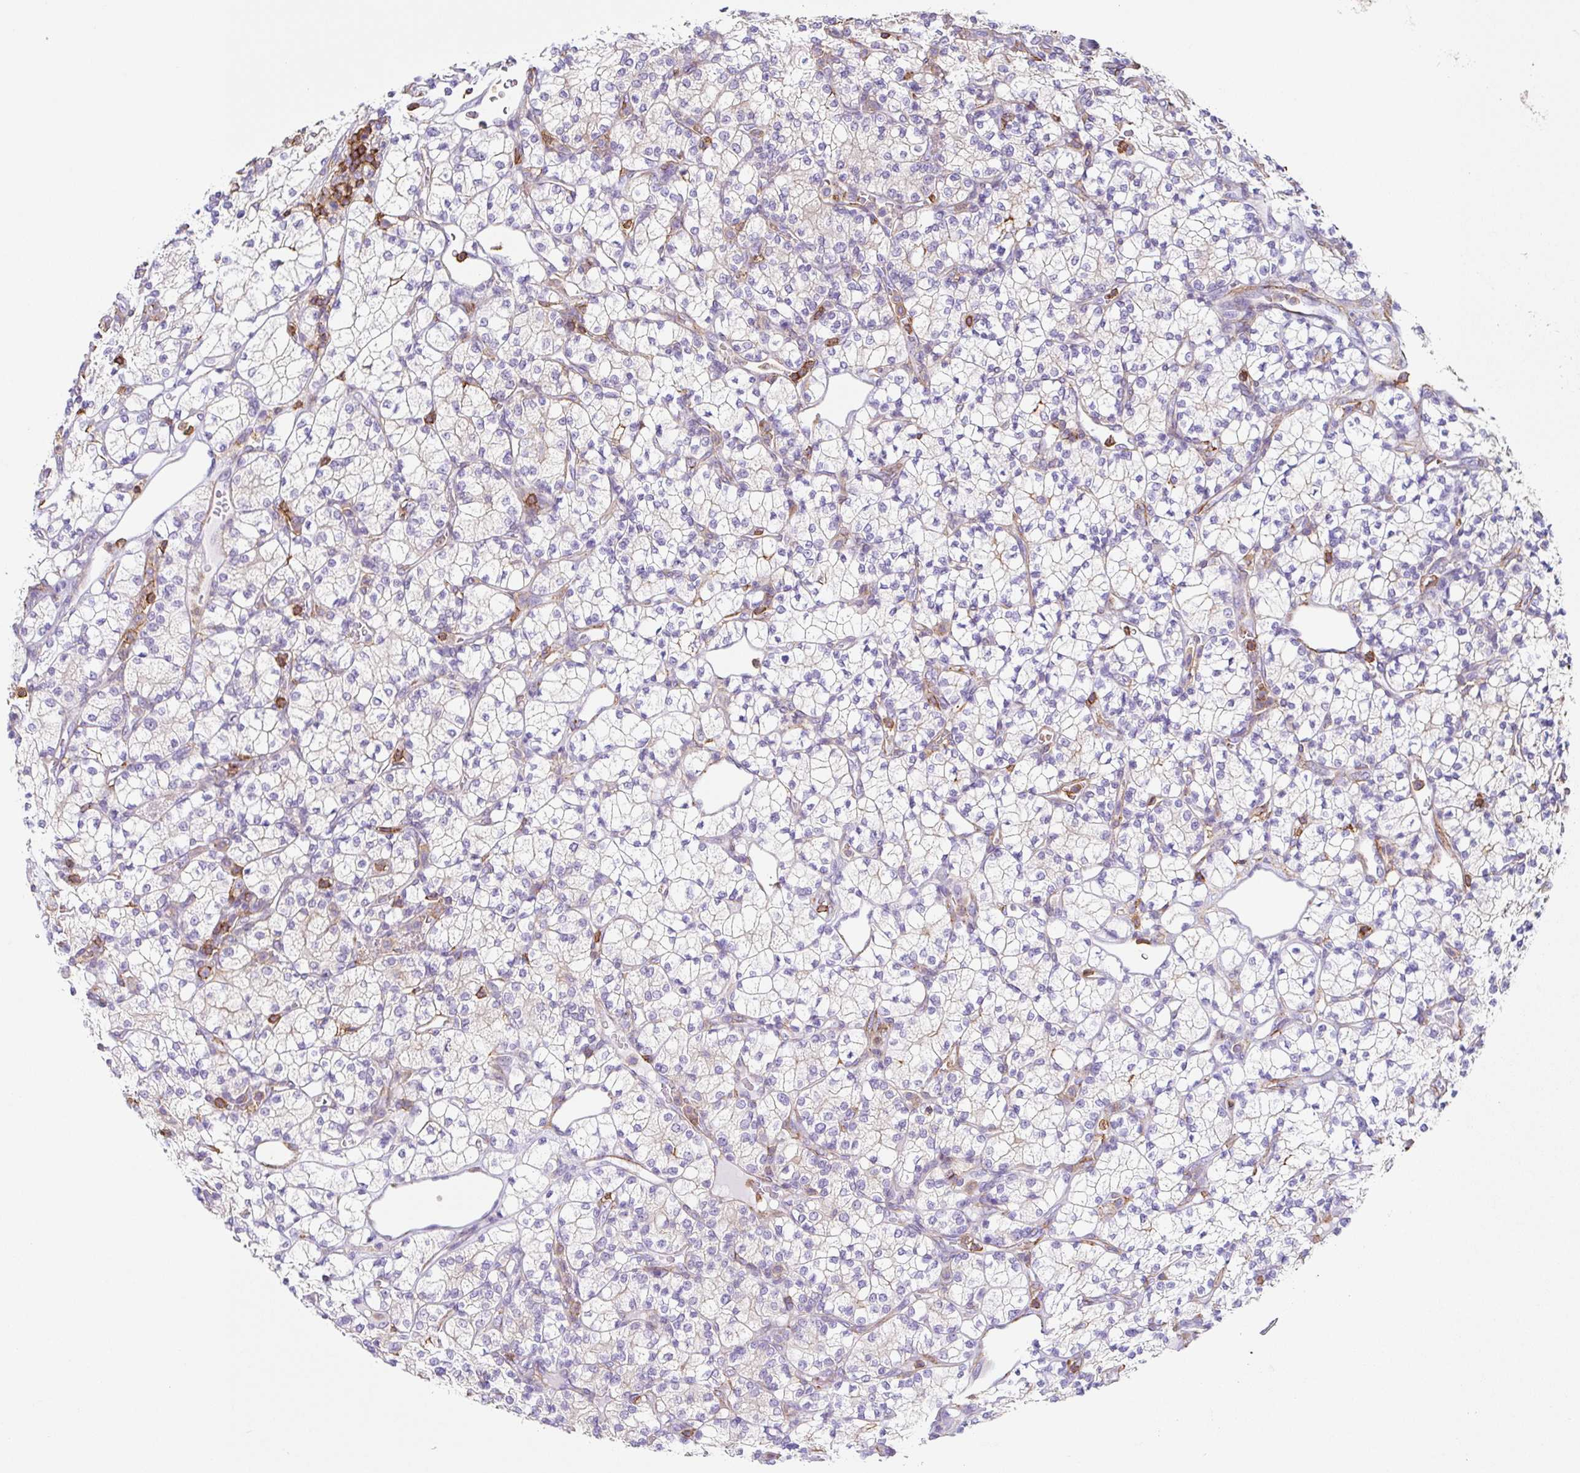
{"staining": {"intensity": "negative", "quantity": "none", "location": "none"}, "tissue": "renal cancer", "cell_type": "Tumor cells", "image_type": "cancer", "snomed": [{"axis": "morphology", "description": "Adenocarcinoma, NOS"}, {"axis": "topography", "description": "Kidney"}], "caption": "Tumor cells show no significant protein staining in renal cancer.", "gene": "MTTP", "patient": {"sex": "male", "age": 77}}